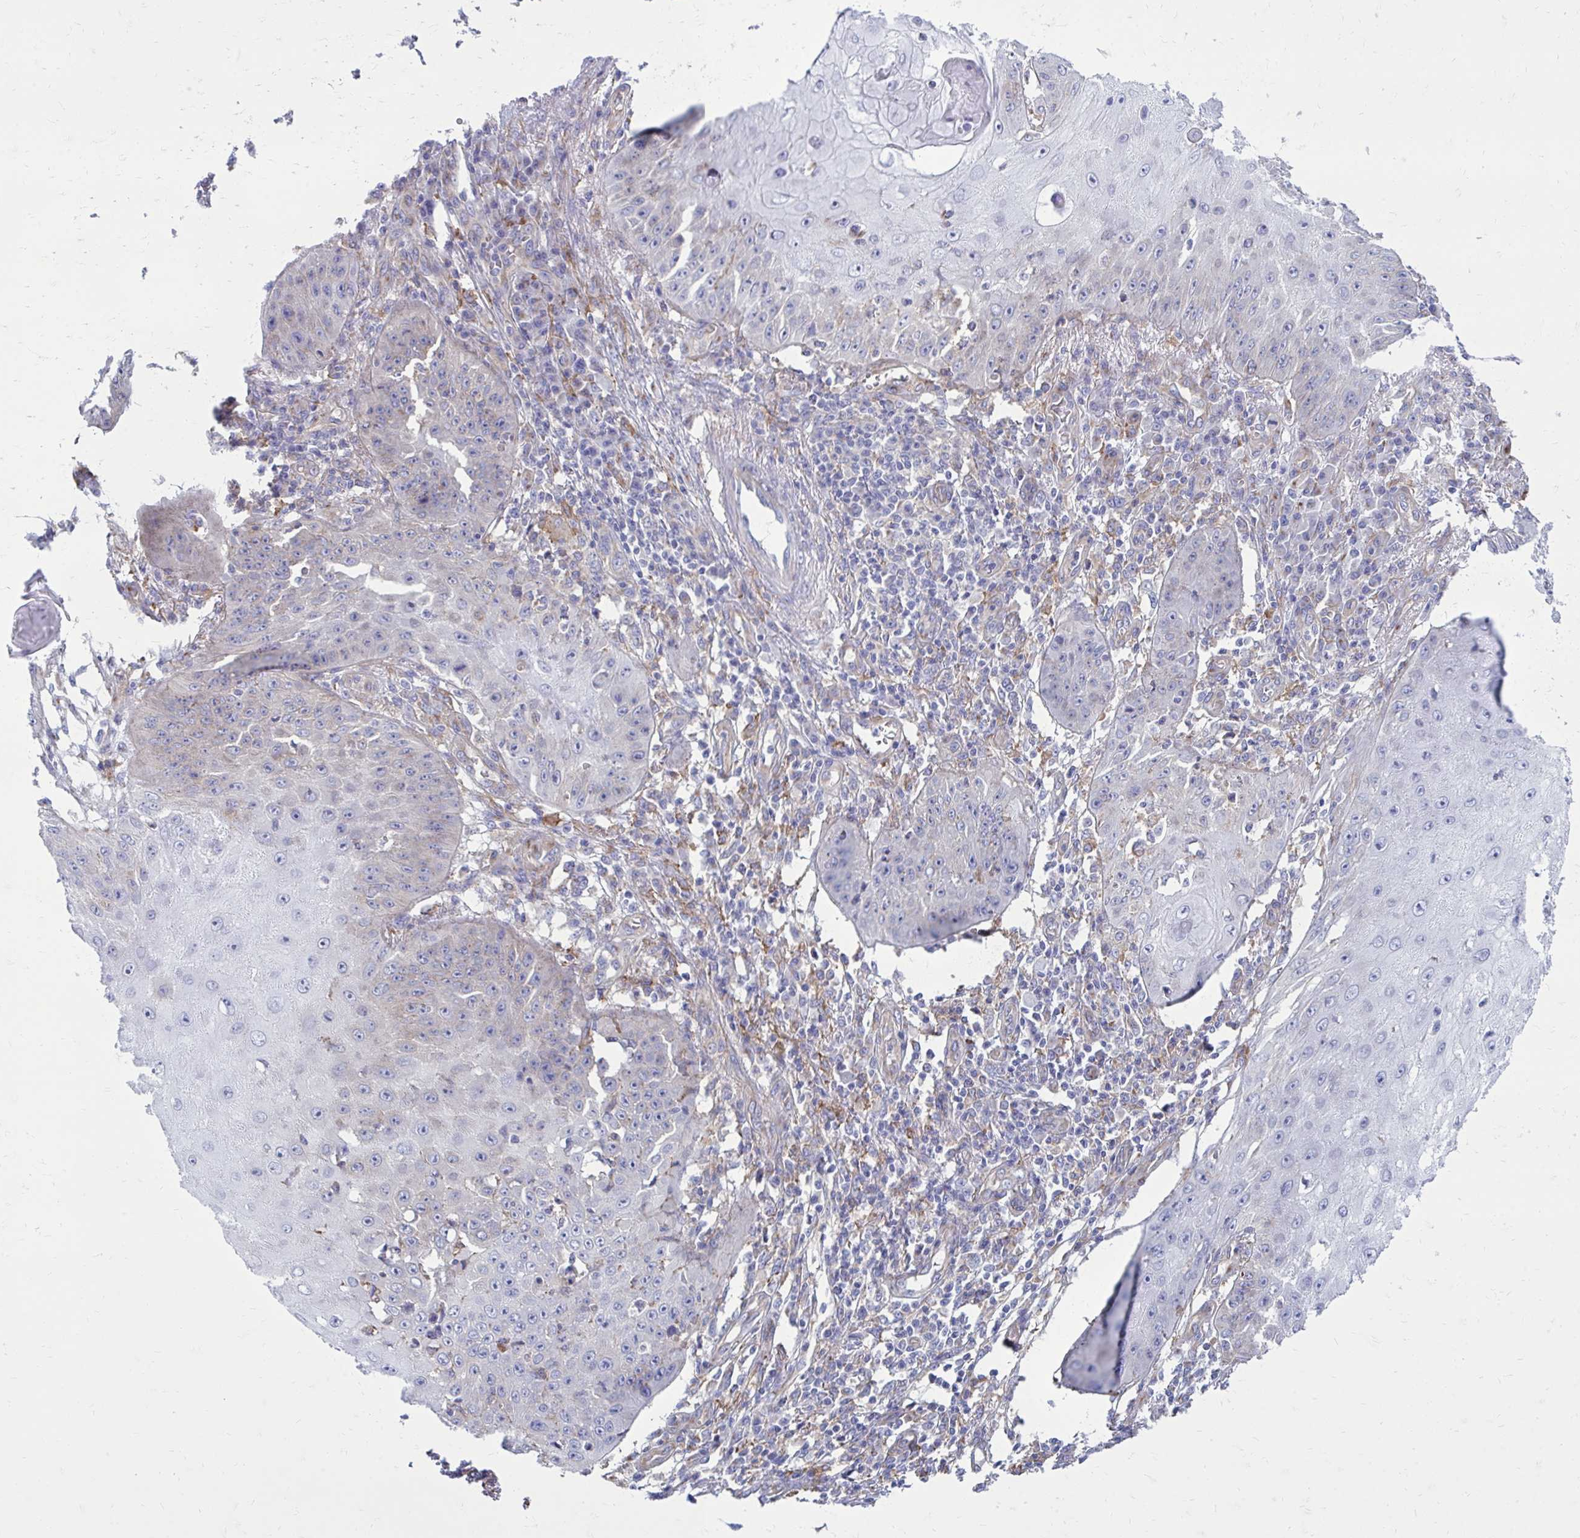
{"staining": {"intensity": "negative", "quantity": "none", "location": "none"}, "tissue": "skin cancer", "cell_type": "Tumor cells", "image_type": "cancer", "snomed": [{"axis": "morphology", "description": "Squamous cell carcinoma, NOS"}, {"axis": "topography", "description": "Skin"}], "caption": "Micrograph shows no protein positivity in tumor cells of skin cancer tissue.", "gene": "CLTA", "patient": {"sex": "male", "age": 70}}